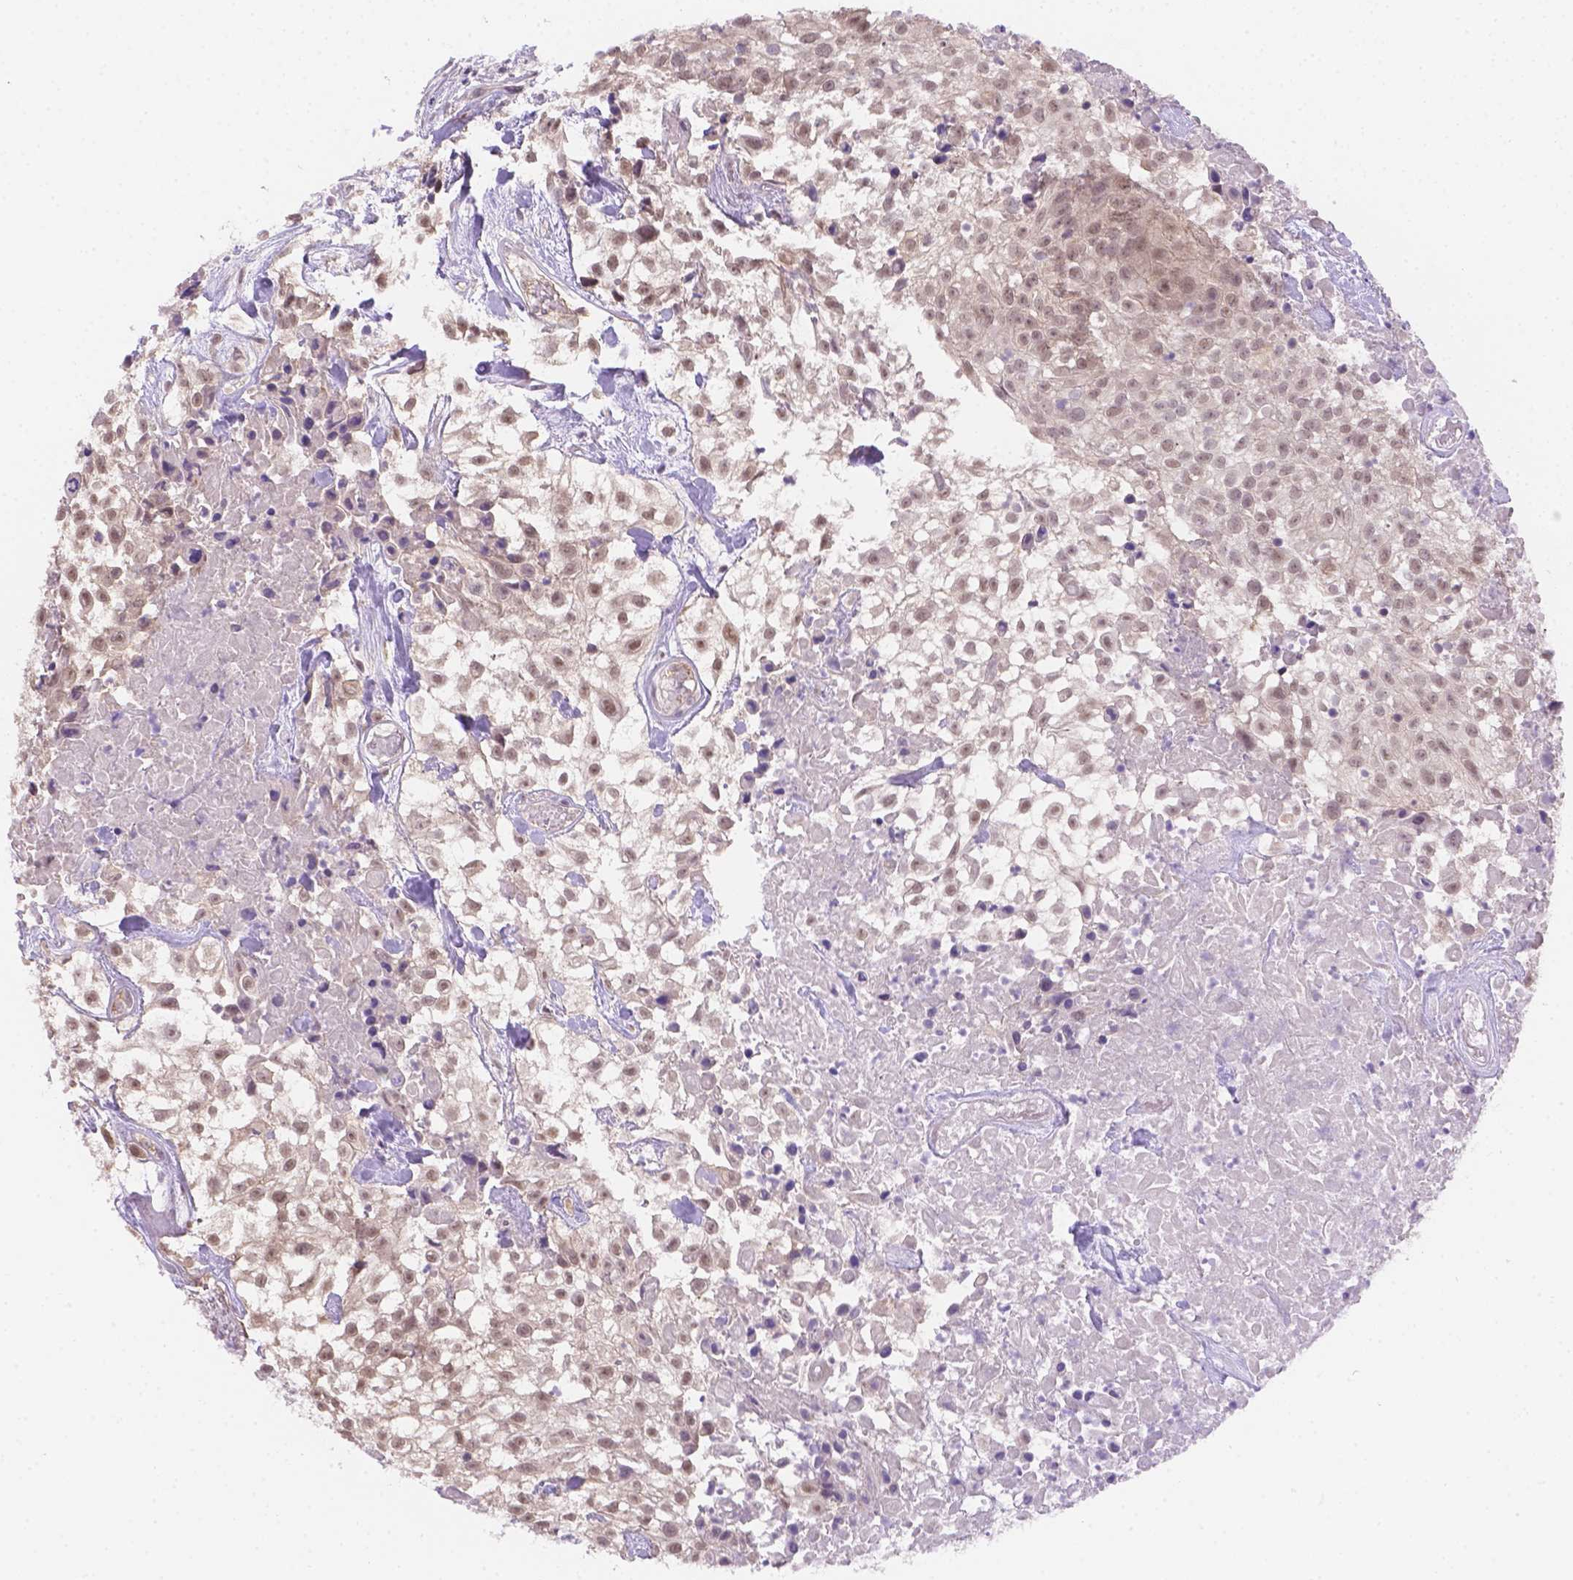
{"staining": {"intensity": "moderate", "quantity": ">75%", "location": "nuclear"}, "tissue": "urothelial cancer", "cell_type": "Tumor cells", "image_type": "cancer", "snomed": [{"axis": "morphology", "description": "Urothelial carcinoma, High grade"}, {"axis": "topography", "description": "Urinary bladder"}], "caption": "Urothelial cancer stained with immunohistochemistry reveals moderate nuclear expression in about >75% of tumor cells. The staining was performed using DAB, with brown indicating positive protein expression. Nuclei are stained blue with hematoxylin.", "gene": "NXPE2", "patient": {"sex": "male", "age": 56}}